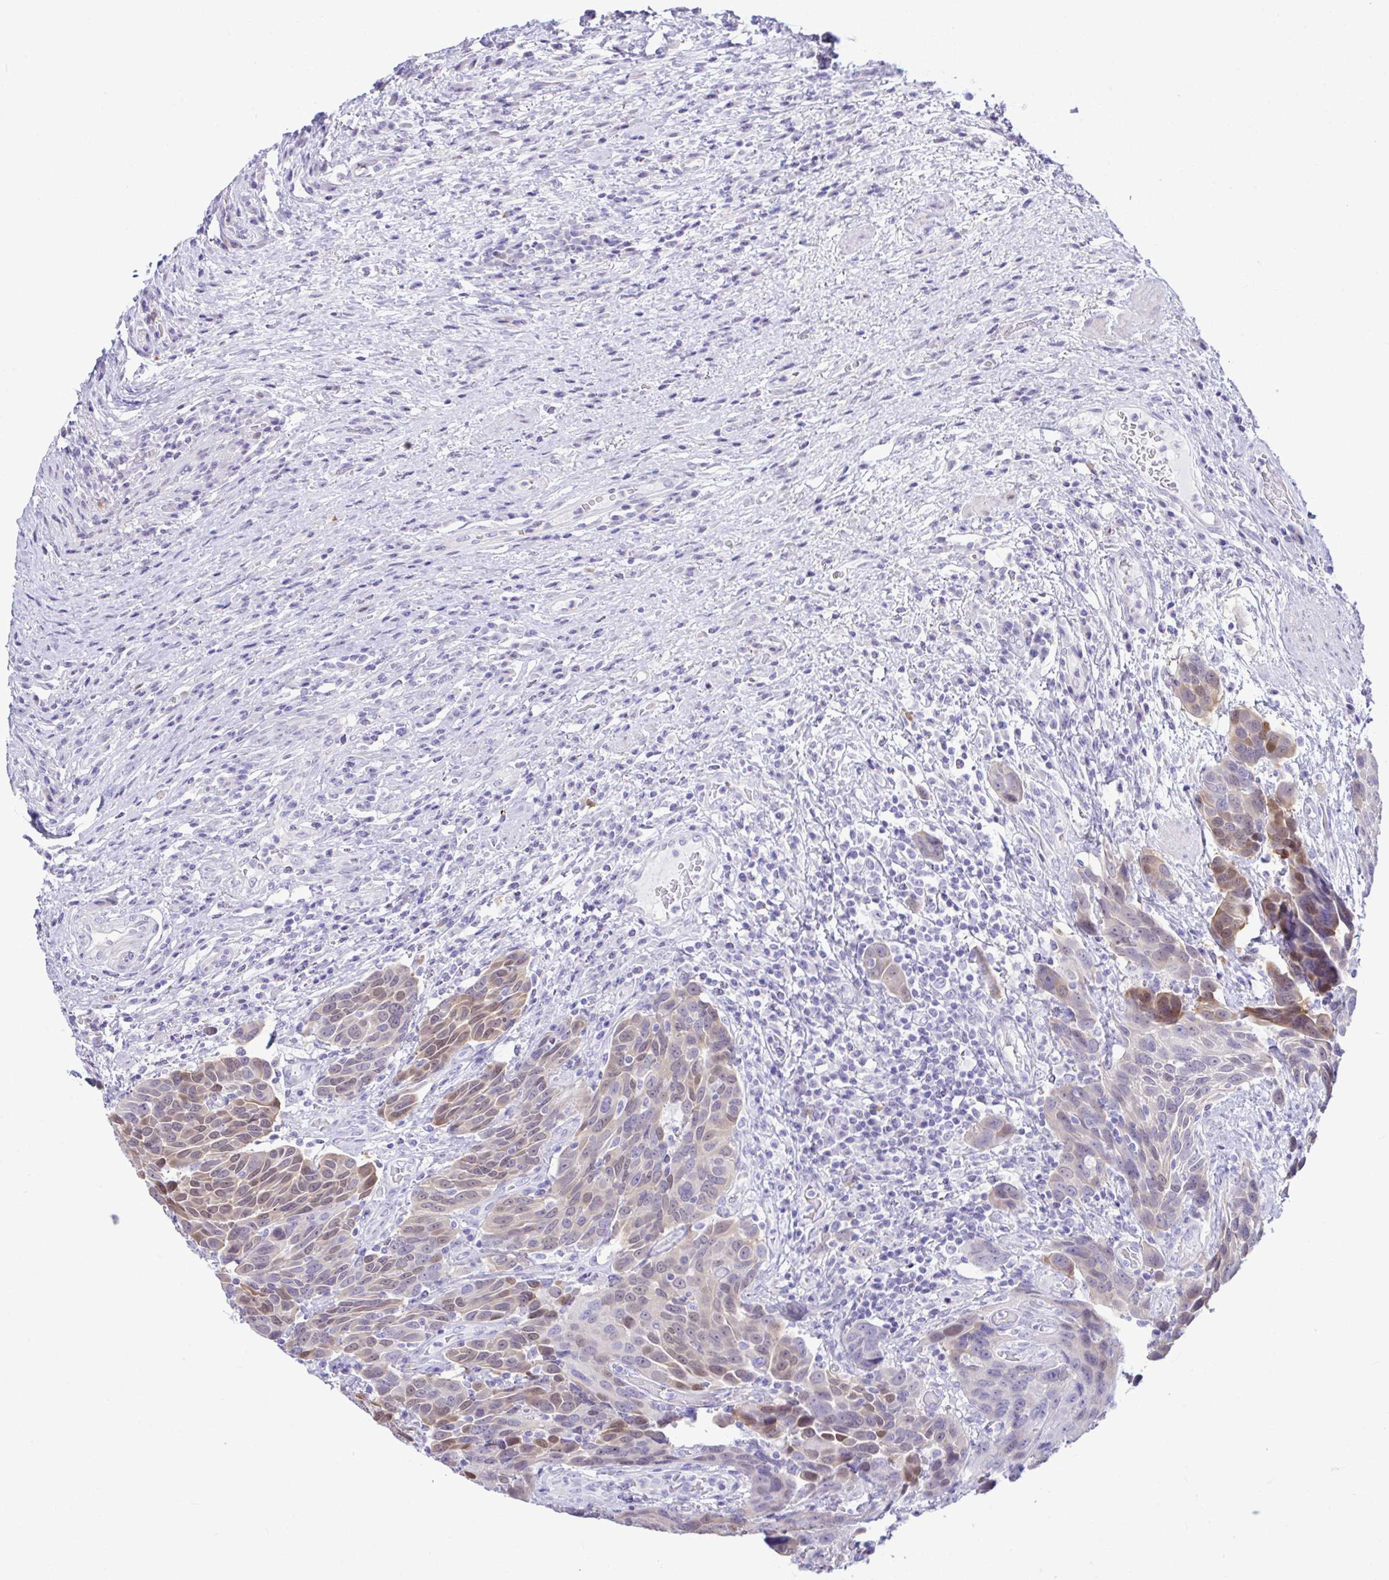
{"staining": {"intensity": "weak", "quantity": "25%-75%", "location": "cytoplasmic/membranous,nuclear"}, "tissue": "urothelial cancer", "cell_type": "Tumor cells", "image_type": "cancer", "snomed": [{"axis": "morphology", "description": "Urothelial carcinoma, High grade"}, {"axis": "topography", "description": "Urinary bladder"}], "caption": "Protein analysis of urothelial carcinoma (high-grade) tissue reveals weak cytoplasmic/membranous and nuclear positivity in about 25%-75% of tumor cells.", "gene": "ZNF485", "patient": {"sex": "female", "age": 70}}